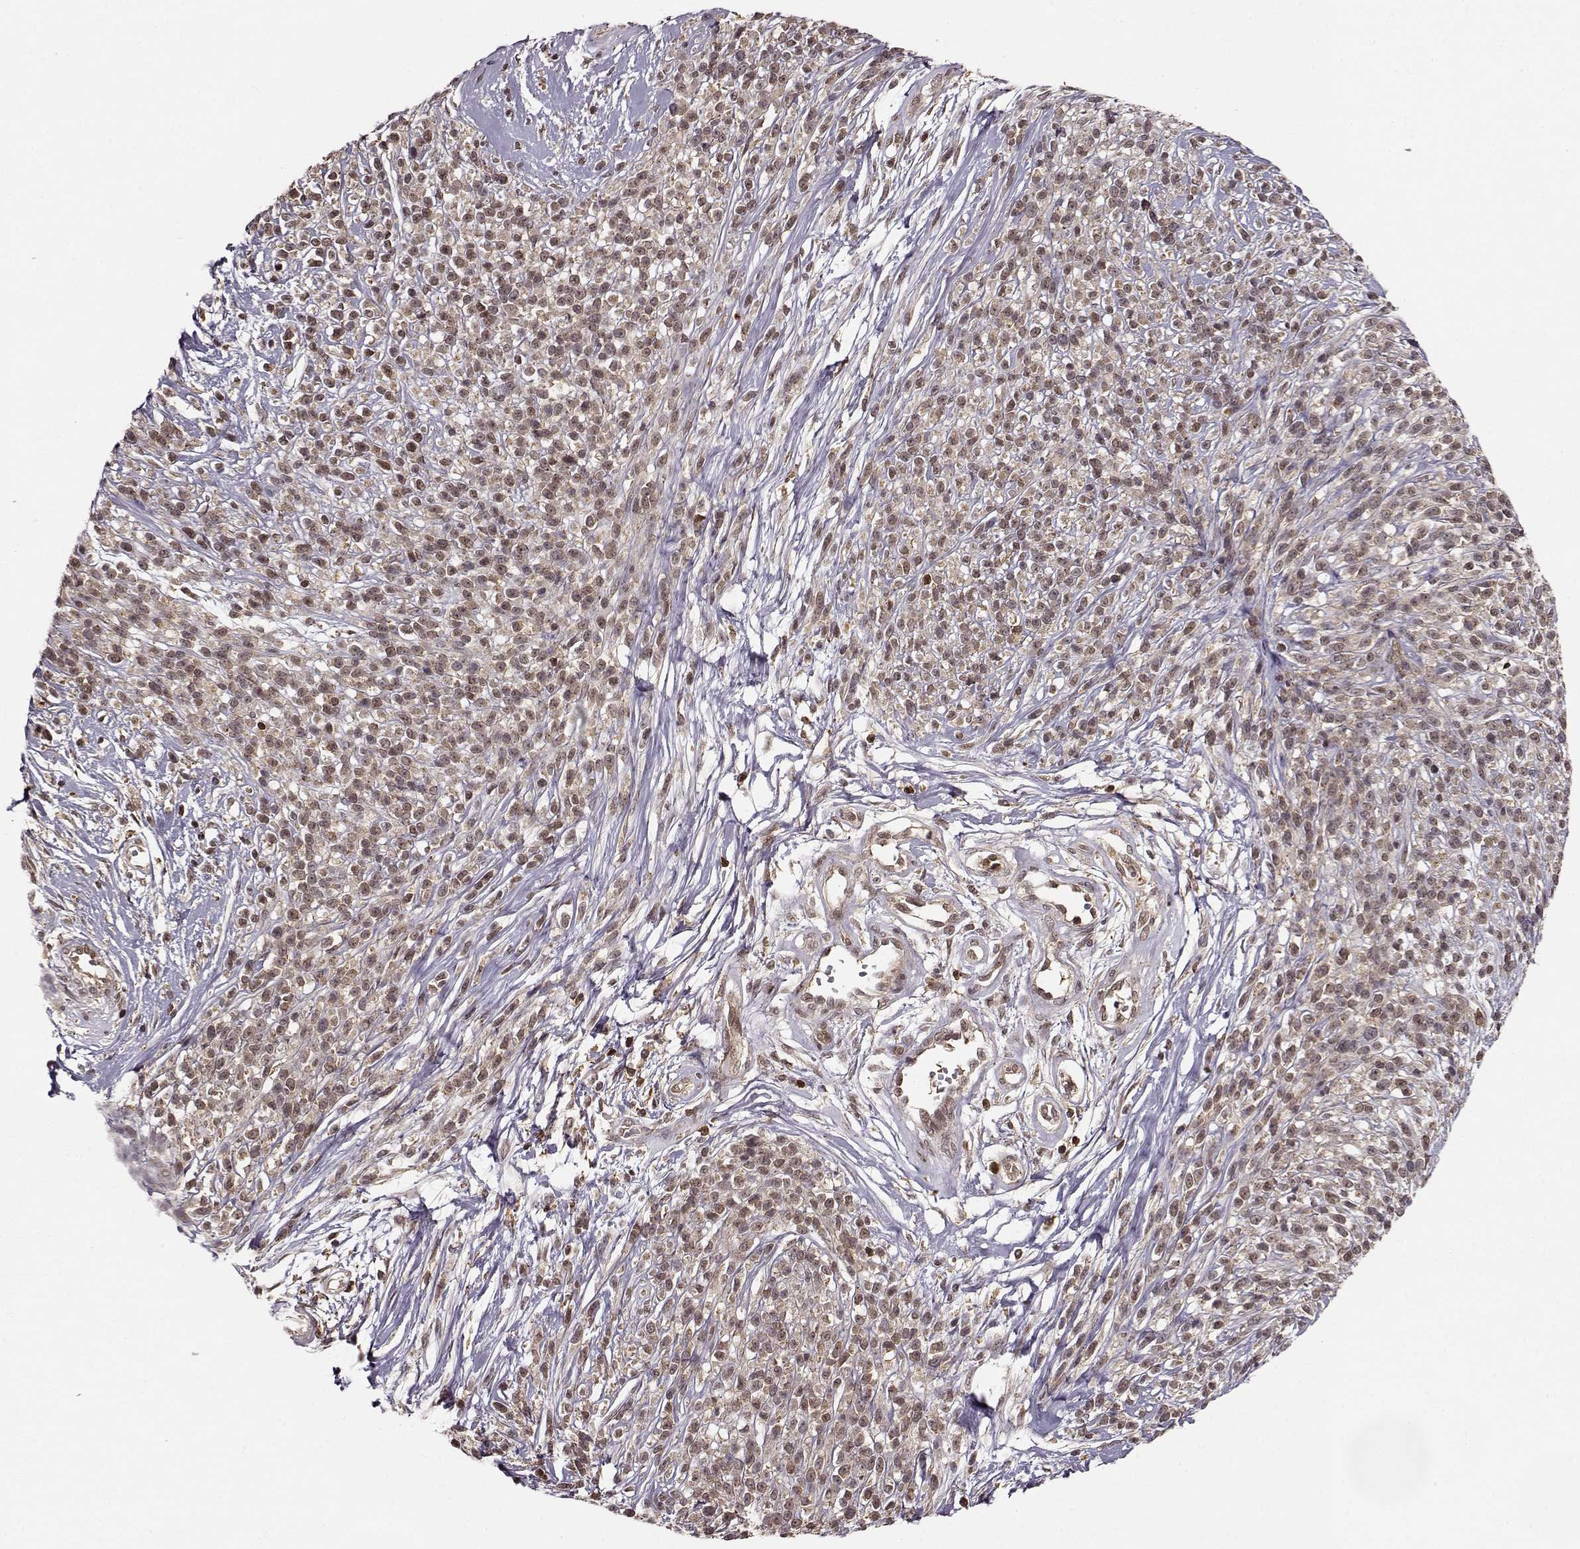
{"staining": {"intensity": "weak", "quantity": ">75%", "location": "cytoplasmic/membranous"}, "tissue": "melanoma", "cell_type": "Tumor cells", "image_type": "cancer", "snomed": [{"axis": "morphology", "description": "Malignant melanoma, NOS"}, {"axis": "topography", "description": "Skin"}, {"axis": "topography", "description": "Skin of trunk"}], "caption": "Melanoma stained with DAB immunohistochemistry demonstrates low levels of weak cytoplasmic/membranous expression in approximately >75% of tumor cells. The staining is performed using DAB brown chromogen to label protein expression. The nuclei are counter-stained blue using hematoxylin.", "gene": "MFSD1", "patient": {"sex": "male", "age": 74}}